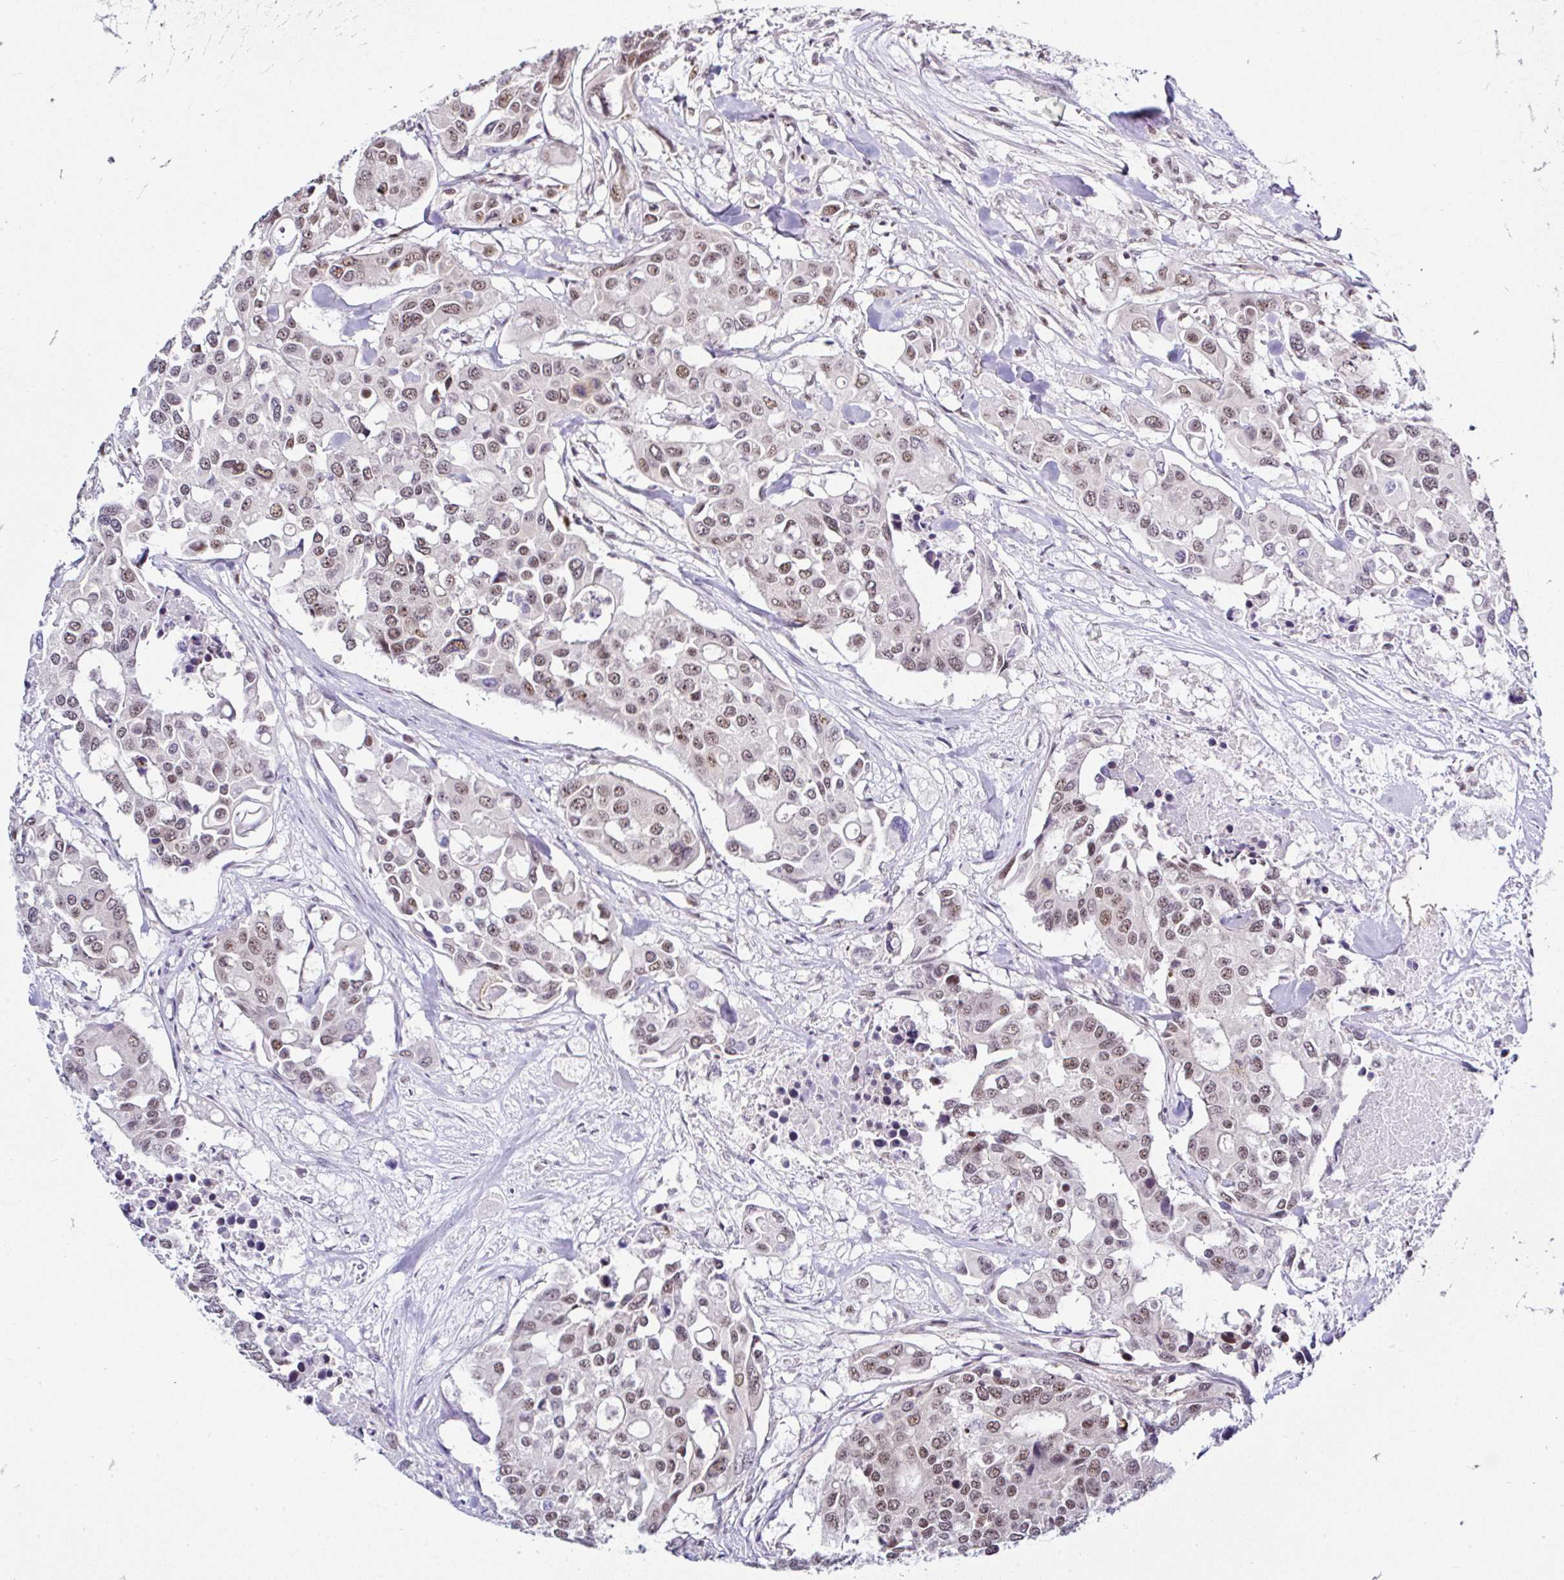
{"staining": {"intensity": "moderate", "quantity": ">75%", "location": "nuclear"}, "tissue": "colorectal cancer", "cell_type": "Tumor cells", "image_type": "cancer", "snomed": [{"axis": "morphology", "description": "Adenocarcinoma, NOS"}, {"axis": "topography", "description": "Colon"}], "caption": "Colorectal cancer (adenocarcinoma) stained for a protein (brown) demonstrates moderate nuclear positive staining in approximately >75% of tumor cells.", "gene": "PTPN2", "patient": {"sex": "male", "age": 77}}